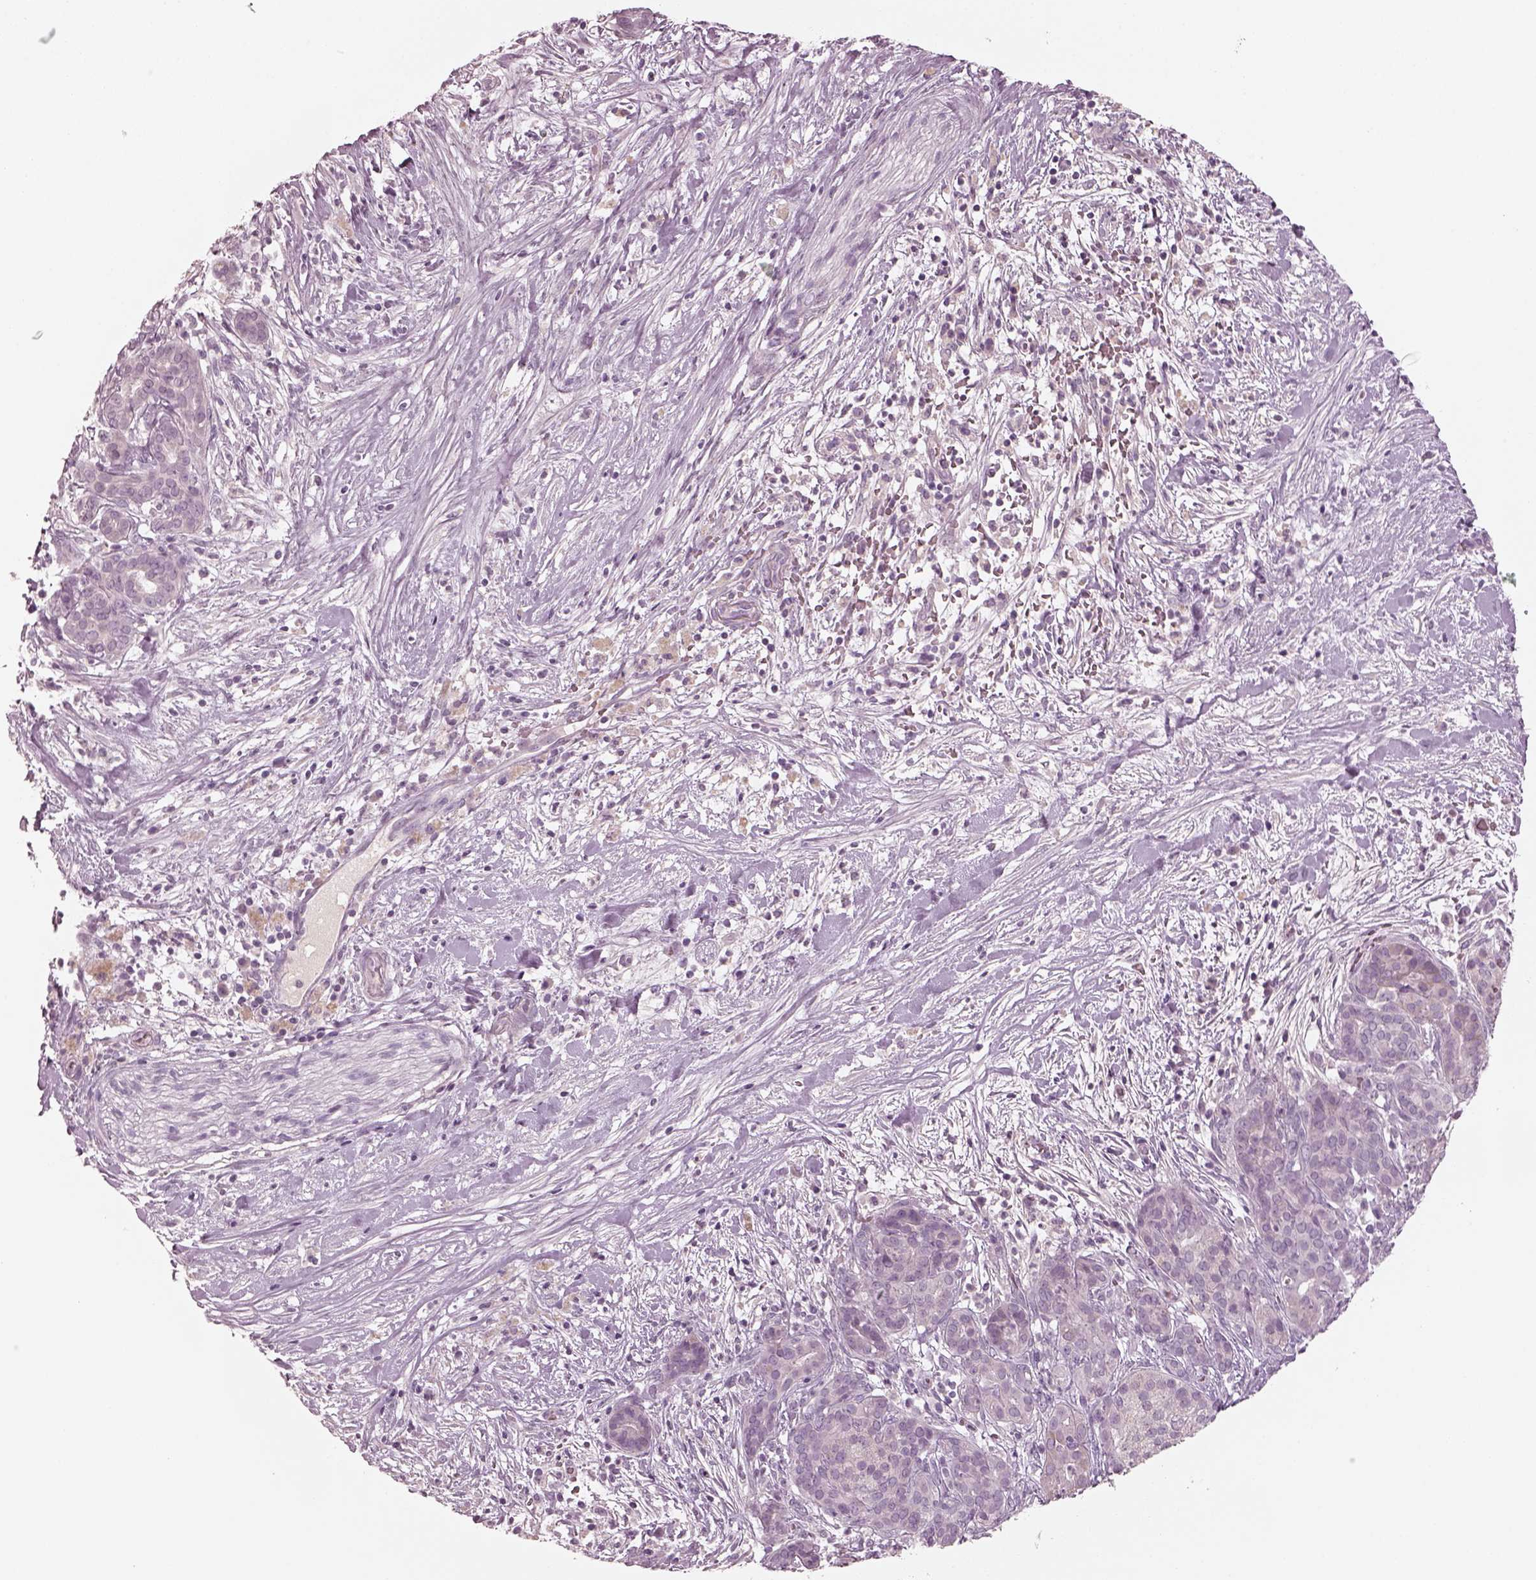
{"staining": {"intensity": "negative", "quantity": "none", "location": "none"}, "tissue": "pancreatic cancer", "cell_type": "Tumor cells", "image_type": "cancer", "snomed": [{"axis": "morphology", "description": "Adenocarcinoma, NOS"}, {"axis": "topography", "description": "Pancreas"}], "caption": "There is no significant staining in tumor cells of pancreatic adenocarcinoma.", "gene": "SPATA6L", "patient": {"sex": "male", "age": 44}}